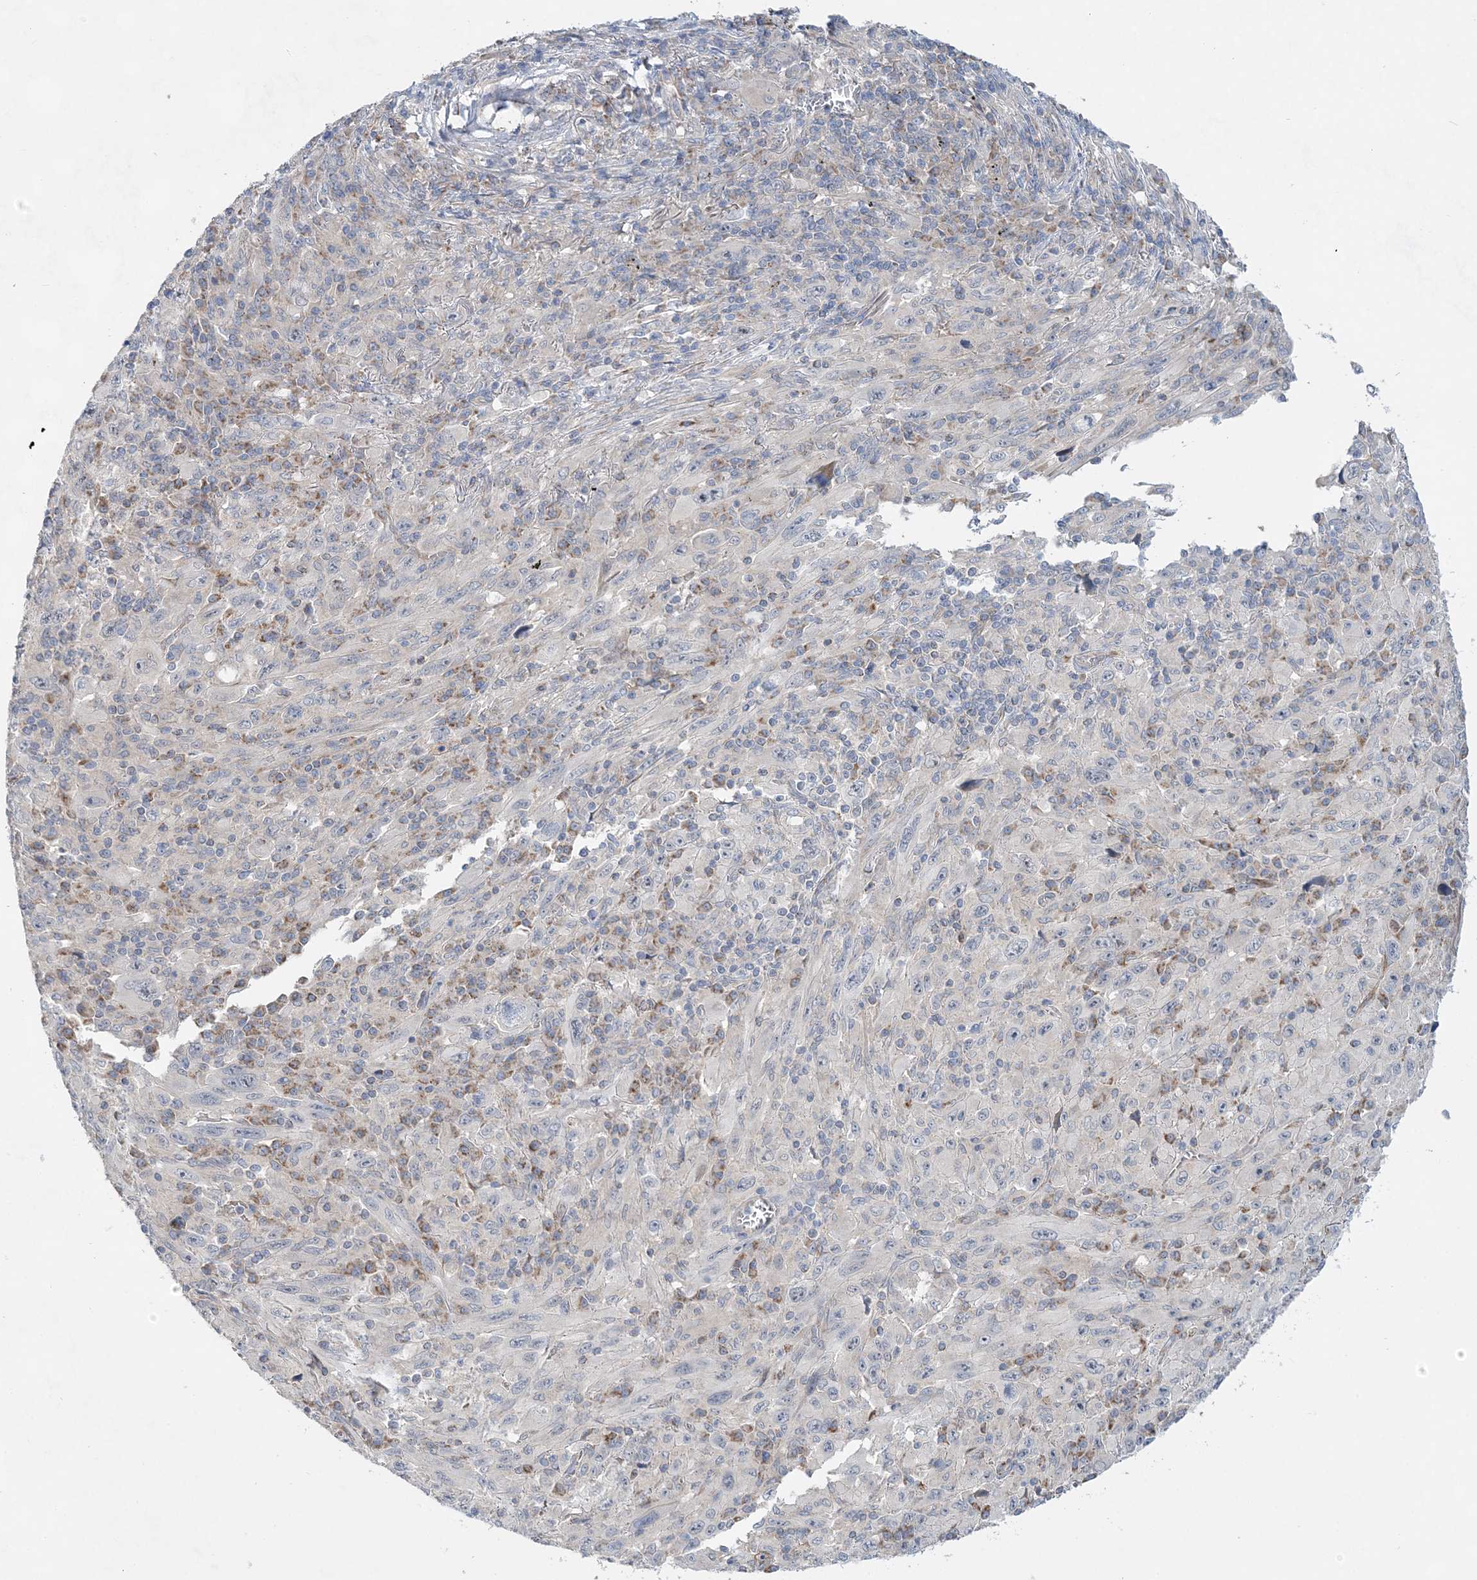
{"staining": {"intensity": "negative", "quantity": "none", "location": "none"}, "tissue": "melanoma", "cell_type": "Tumor cells", "image_type": "cancer", "snomed": [{"axis": "morphology", "description": "Malignant melanoma, Metastatic site"}, {"axis": "topography", "description": "Skin"}], "caption": "Micrograph shows no protein expression in tumor cells of melanoma tissue.", "gene": "TRAPPC13", "patient": {"sex": "female", "age": 56}}